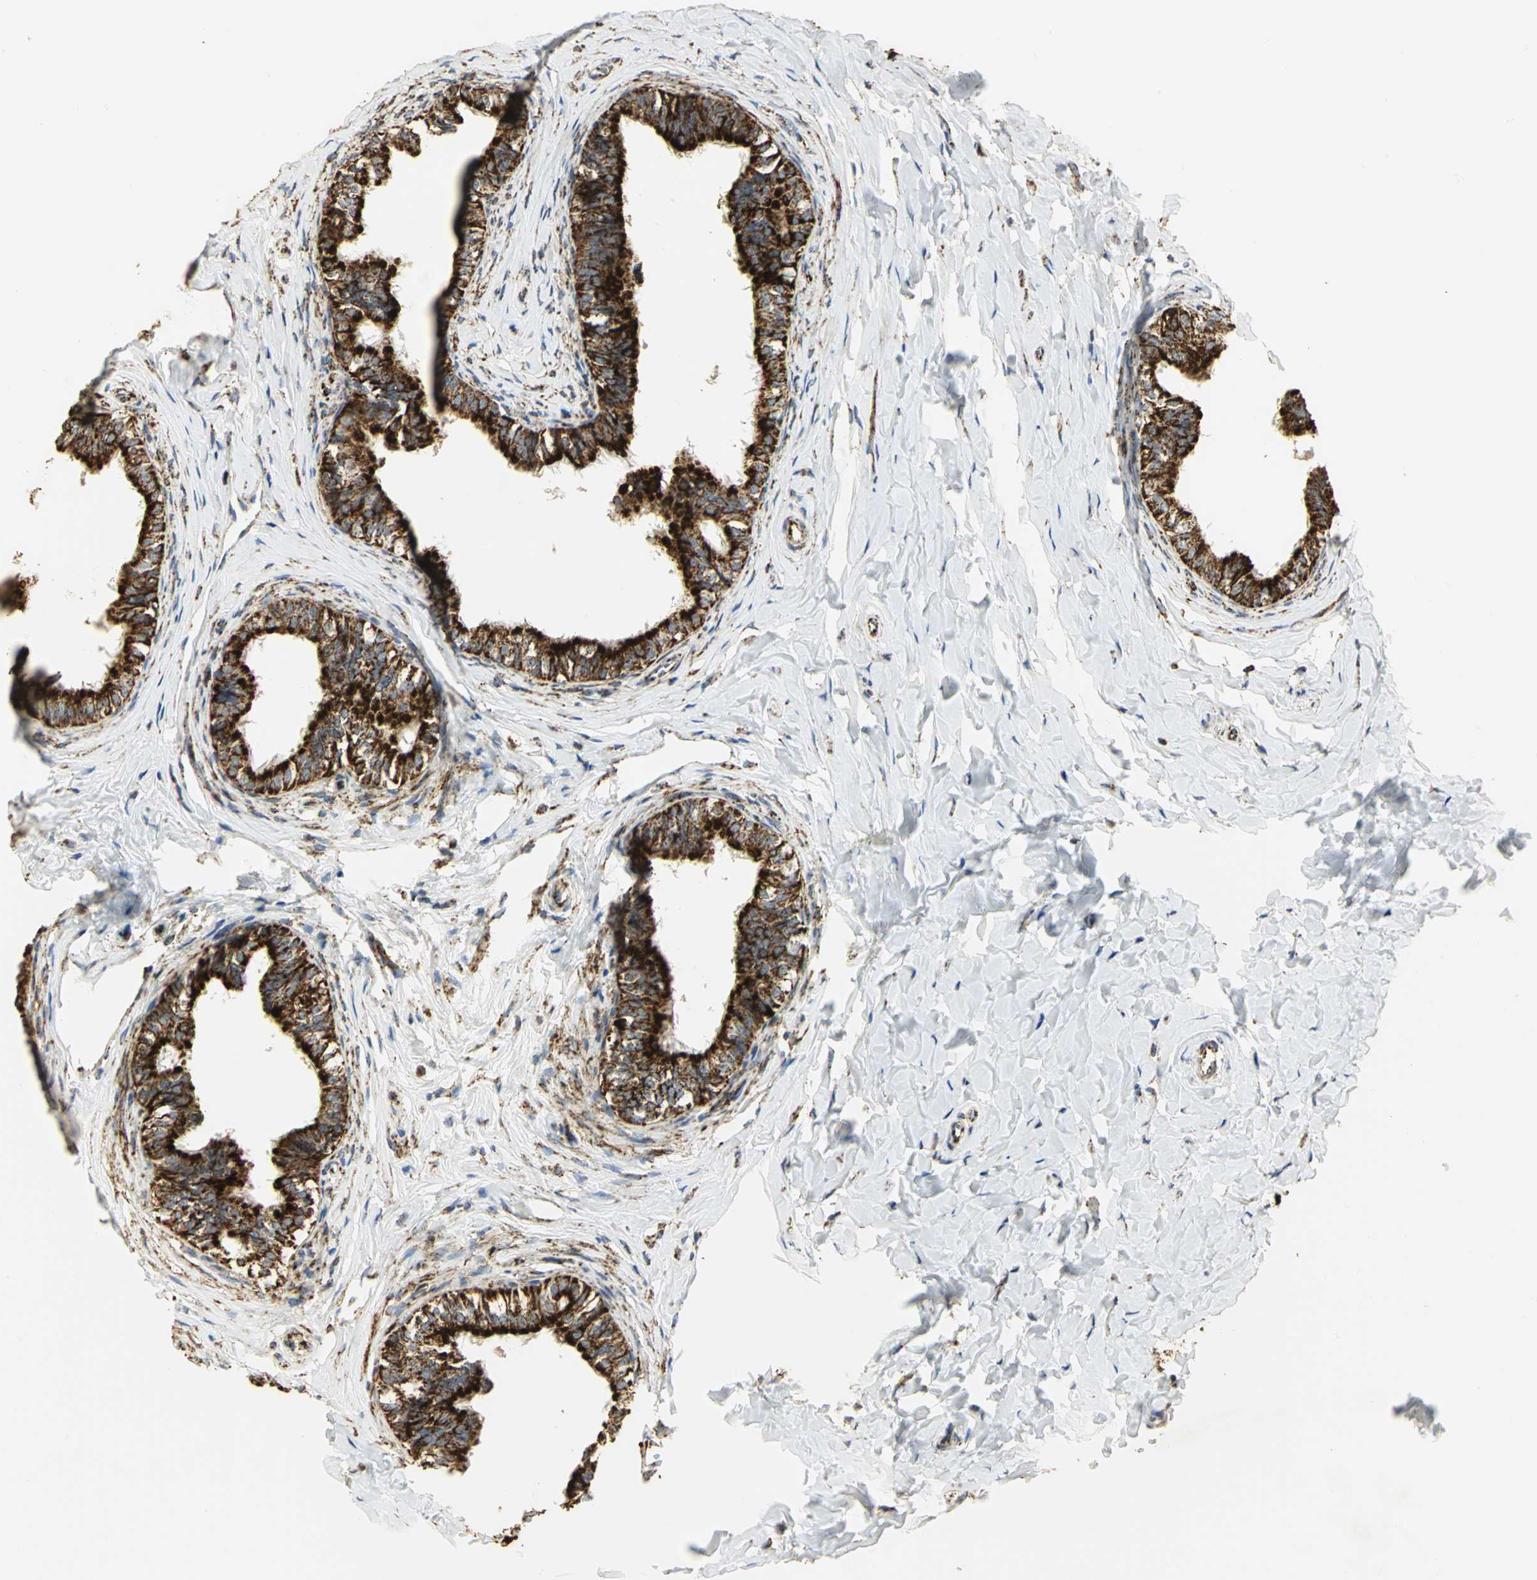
{"staining": {"intensity": "strong", "quantity": ">75%", "location": "cytoplasmic/membranous"}, "tissue": "epididymis", "cell_type": "Glandular cells", "image_type": "normal", "snomed": [{"axis": "morphology", "description": "Normal tissue, NOS"}, {"axis": "topography", "description": "Soft tissue"}, {"axis": "topography", "description": "Epididymis"}], "caption": "Human epididymis stained with a brown dye reveals strong cytoplasmic/membranous positive staining in approximately >75% of glandular cells.", "gene": "VDAC1", "patient": {"sex": "male", "age": 26}}